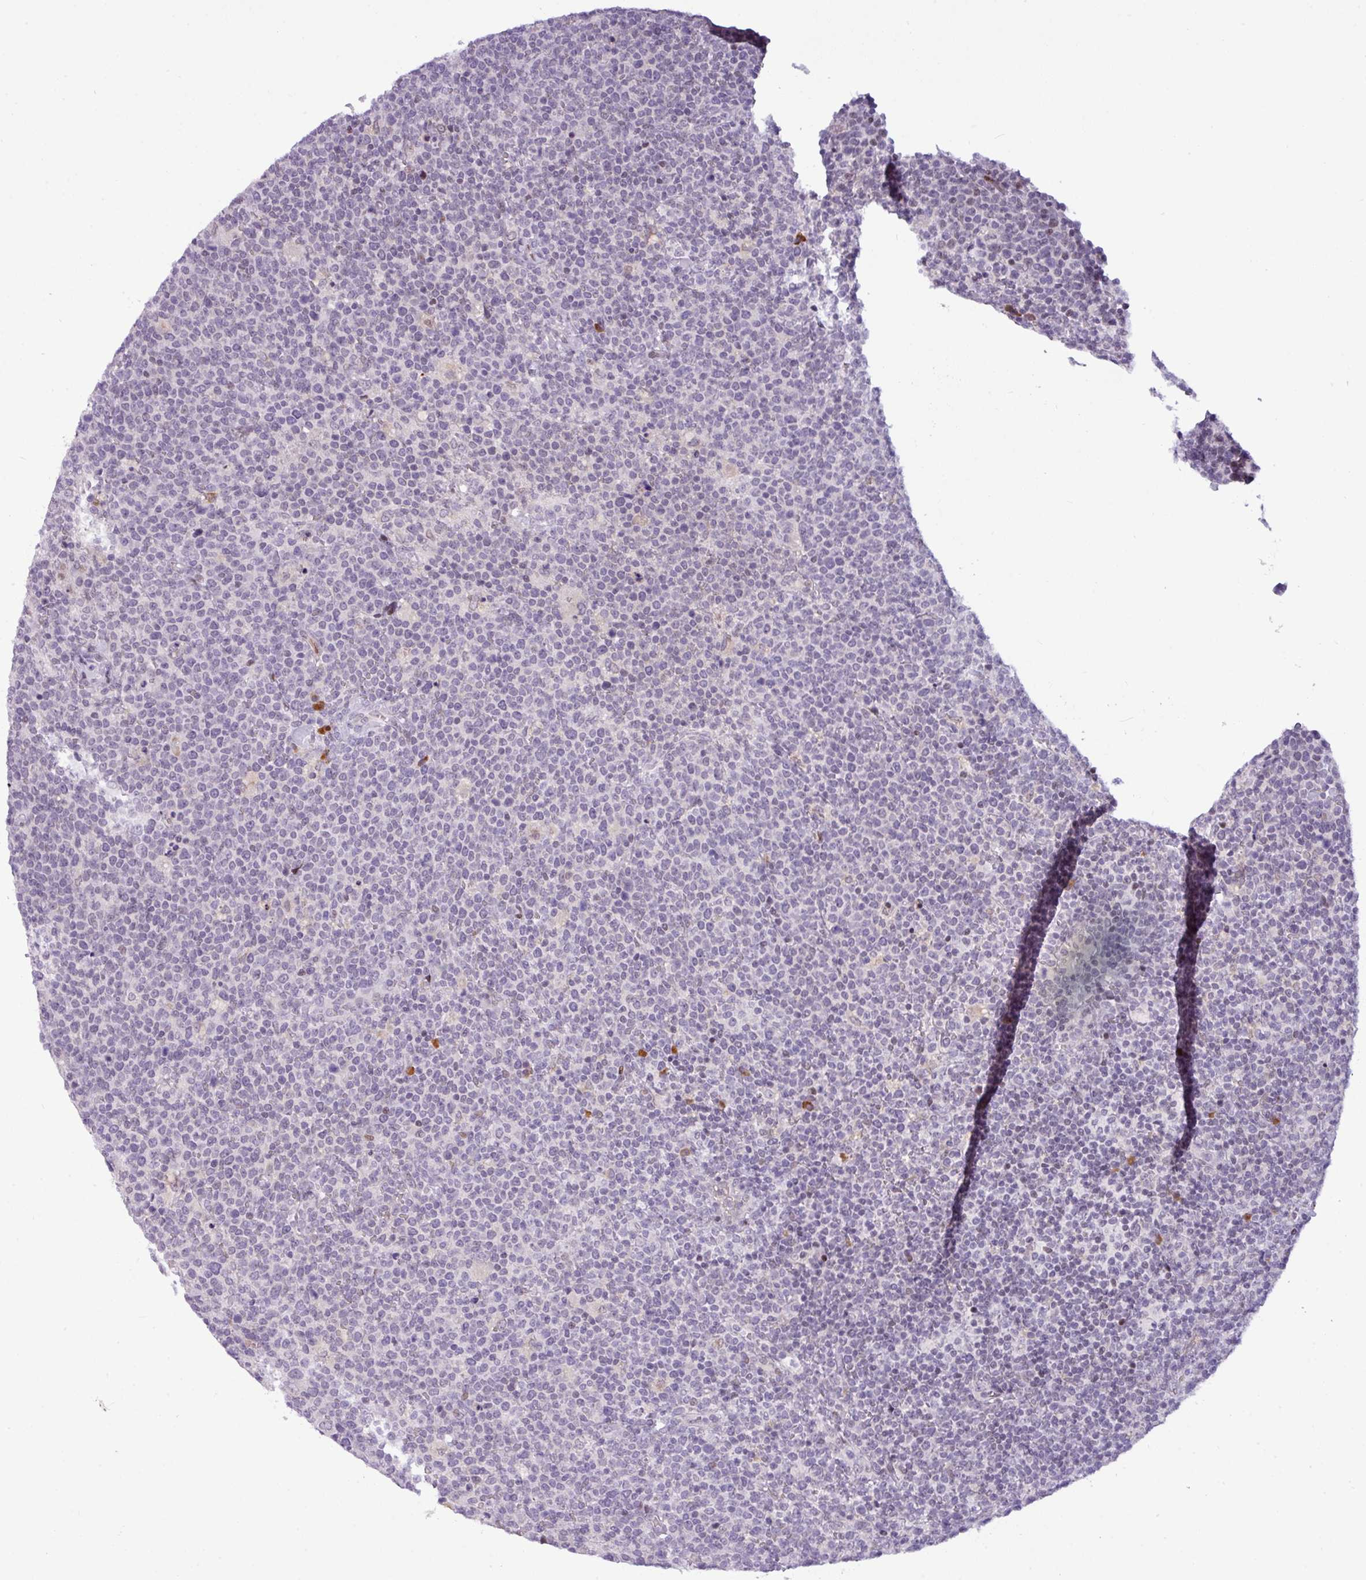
{"staining": {"intensity": "negative", "quantity": "none", "location": "none"}, "tissue": "lymphoma", "cell_type": "Tumor cells", "image_type": "cancer", "snomed": [{"axis": "morphology", "description": "Malignant lymphoma, non-Hodgkin's type, High grade"}, {"axis": "topography", "description": "Lymph node"}], "caption": "An immunohistochemistry (IHC) histopathology image of high-grade malignant lymphoma, non-Hodgkin's type is shown. There is no staining in tumor cells of high-grade malignant lymphoma, non-Hodgkin's type.", "gene": "SLC66A2", "patient": {"sex": "male", "age": 61}}